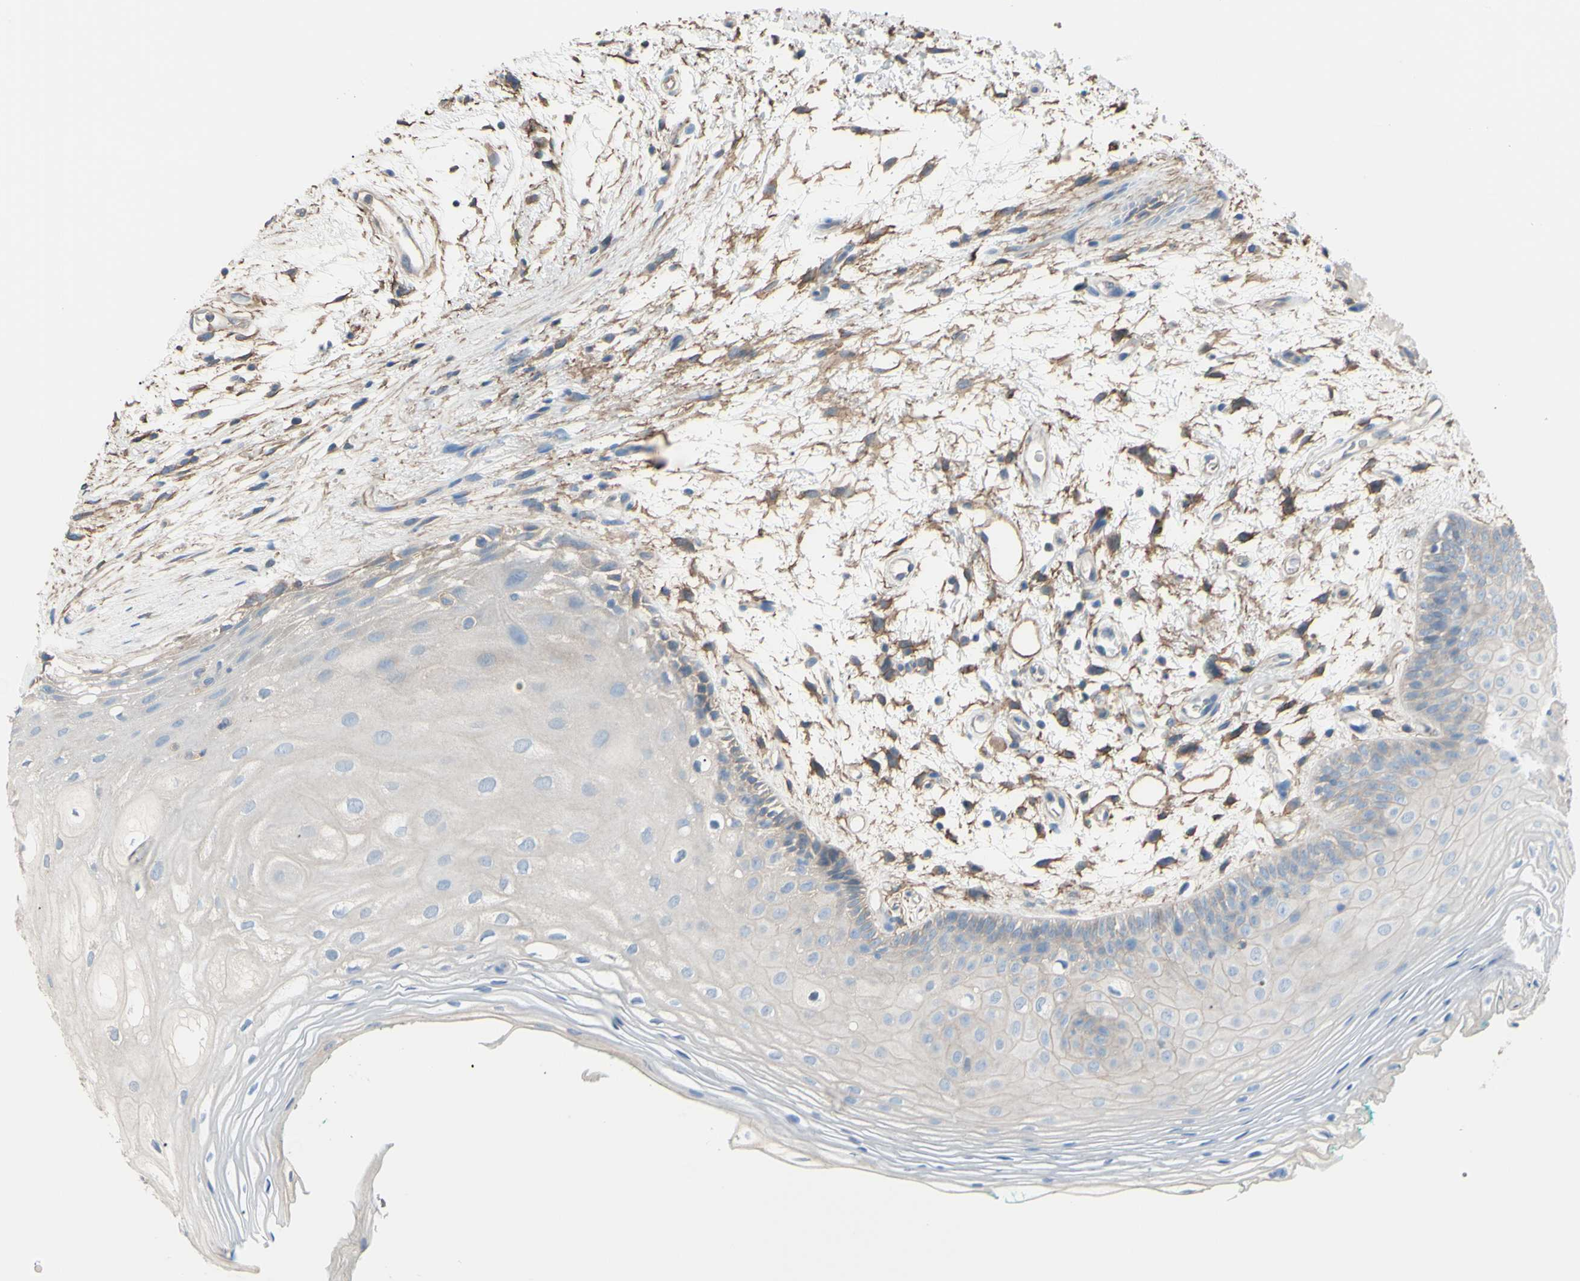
{"staining": {"intensity": "negative", "quantity": "none", "location": "none"}, "tissue": "oral mucosa", "cell_type": "Squamous epithelial cells", "image_type": "normal", "snomed": [{"axis": "morphology", "description": "Normal tissue, NOS"}, {"axis": "topography", "description": "Skeletal muscle"}, {"axis": "topography", "description": "Oral tissue"}, {"axis": "topography", "description": "Peripheral nerve tissue"}], "caption": "Oral mucosa was stained to show a protein in brown. There is no significant positivity in squamous epithelial cells.", "gene": "ADD1", "patient": {"sex": "female", "age": 84}}